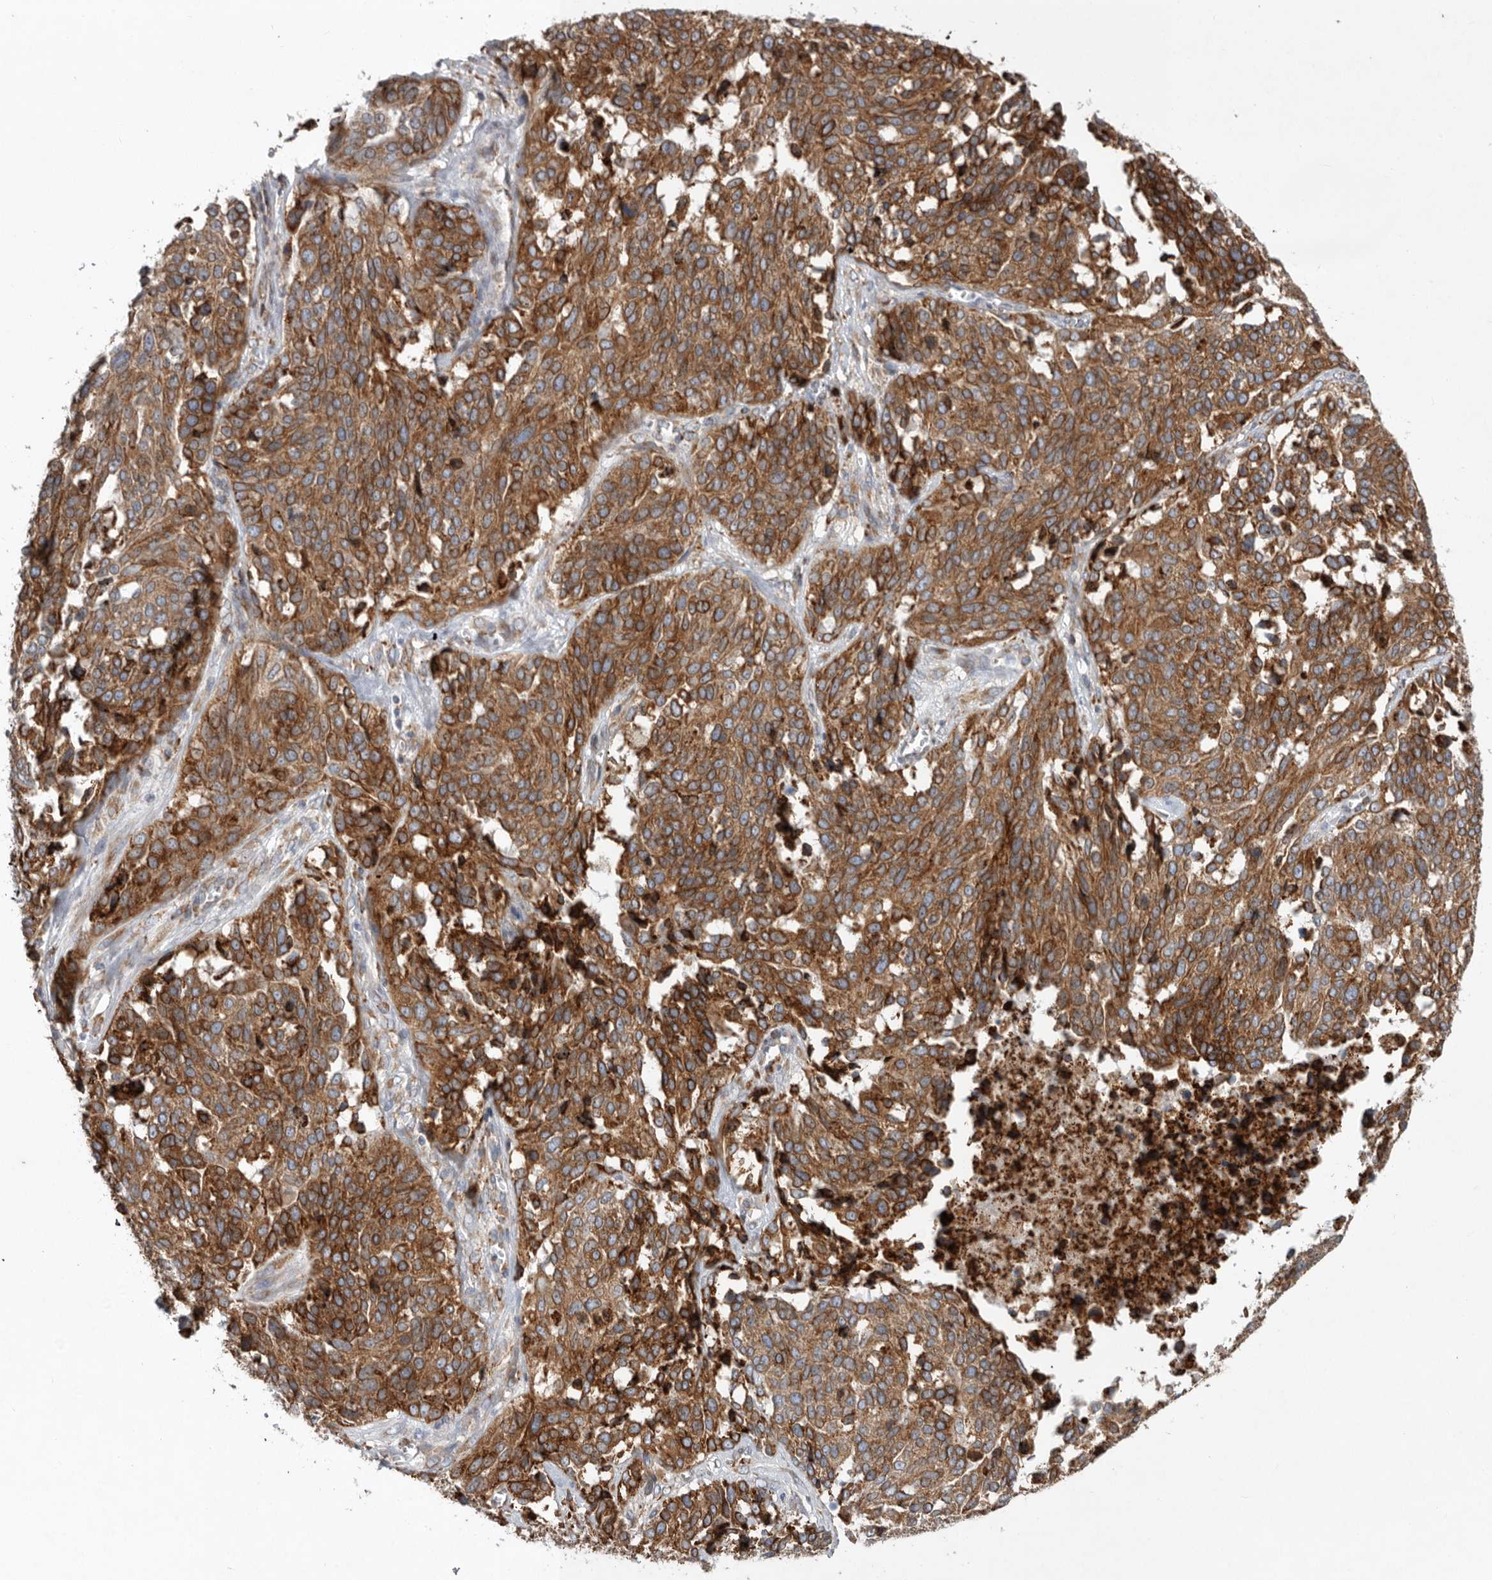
{"staining": {"intensity": "moderate", "quantity": ">75%", "location": "cytoplasmic/membranous"}, "tissue": "ovarian cancer", "cell_type": "Tumor cells", "image_type": "cancer", "snomed": [{"axis": "morphology", "description": "Cystadenocarcinoma, serous, NOS"}, {"axis": "topography", "description": "Ovary"}], "caption": "High-power microscopy captured an IHC photomicrograph of ovarian cancer, revealing moderate cytoplasmic/membranous positivity in approximately >75% of tumor cells.", "gene": "GANAB", "patient": {"sex": "female", "age": 44}}